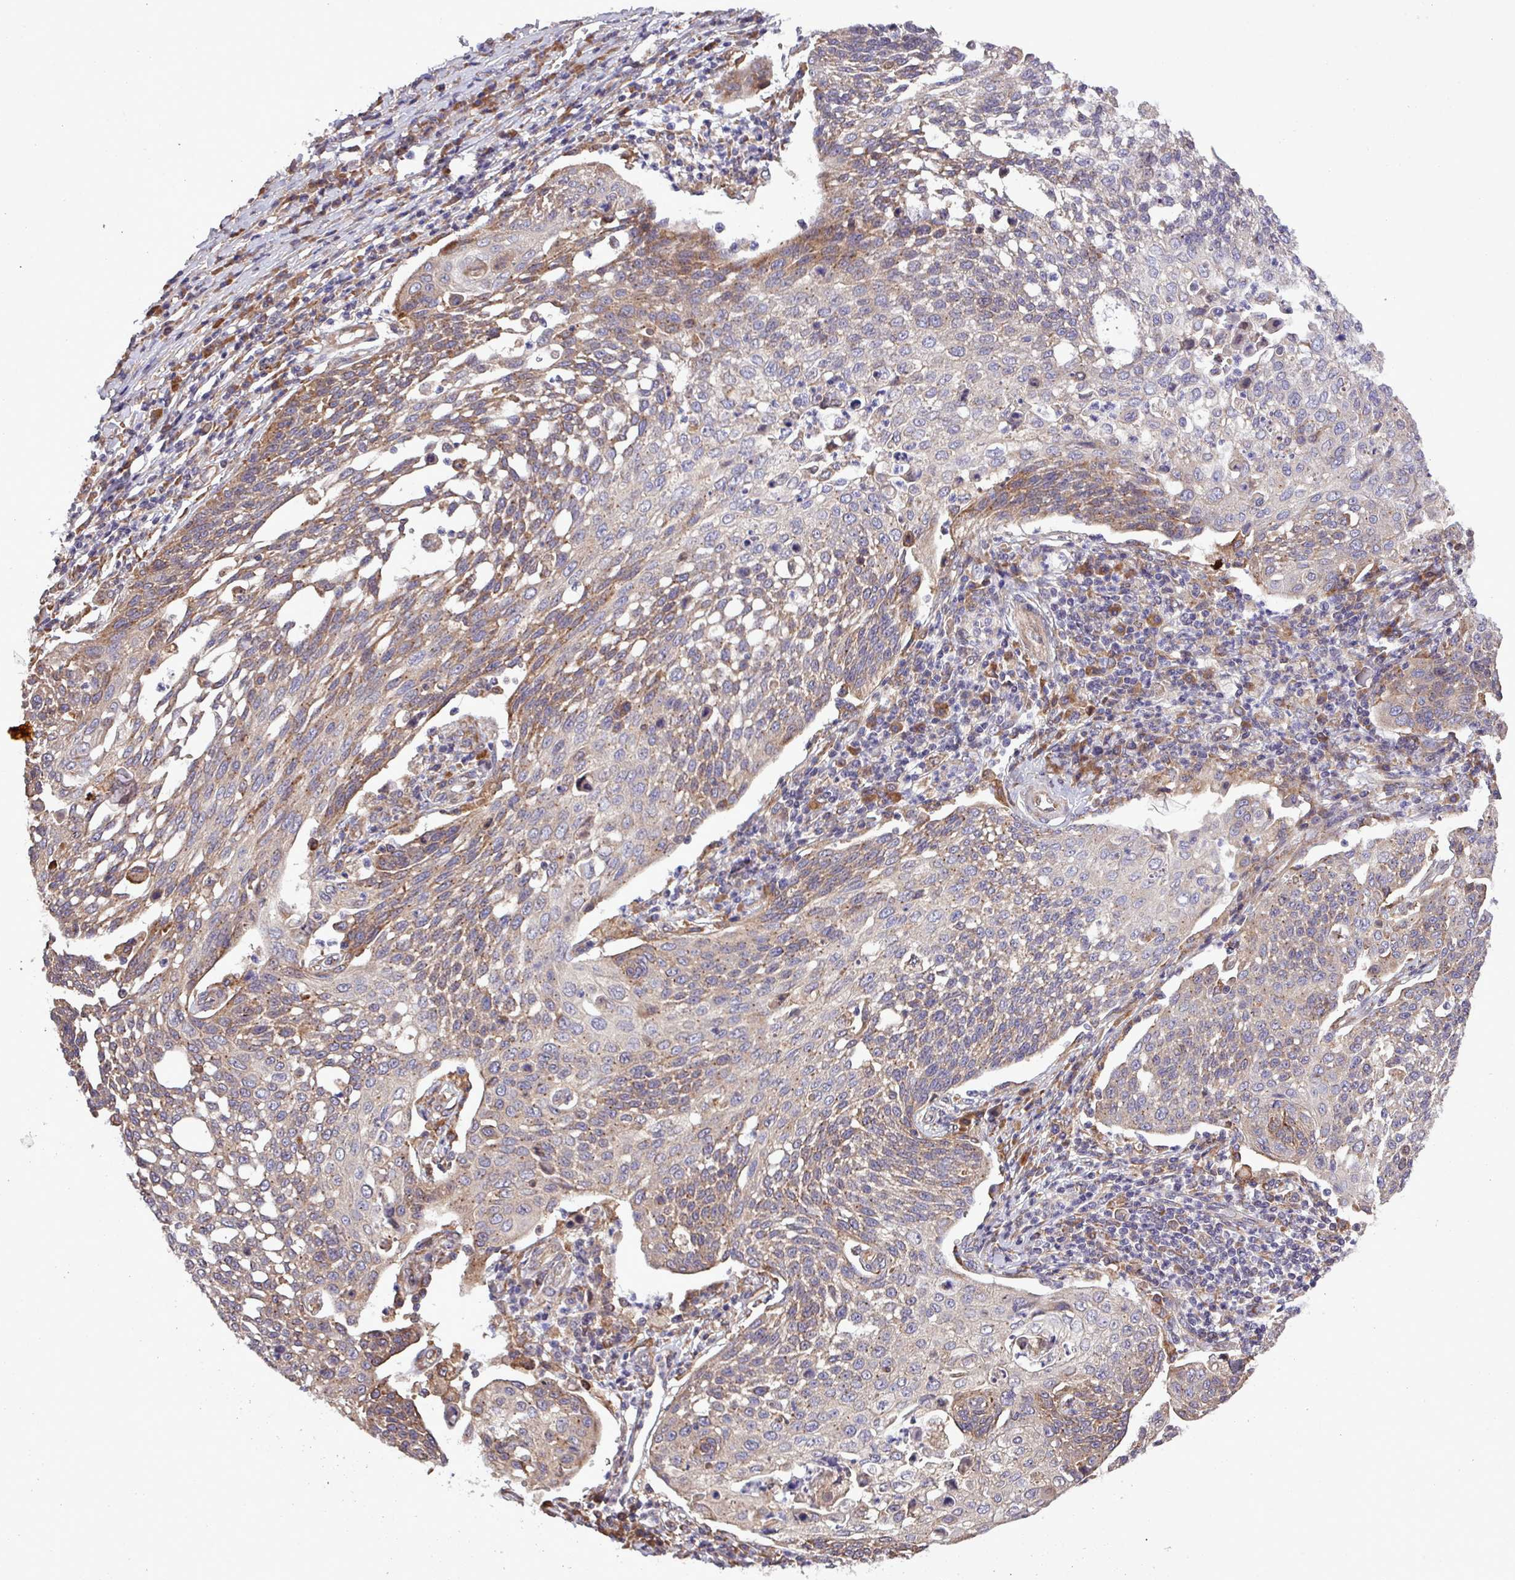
{"staining": {"intensity": "moderate", "quantity": "25%-75%", "location": "cytoplasmic/membranous"}, "tissue": "cervical cancer", "cell_type": "Tumor cells", "image_type": "cancer", "snomed": [{"axis": "morphology", "description": "Squamous cell carcinoma, NOS"}, {"axis": "topography", "description": "Cervix"}], "caption": "Immunohistochemistry (IHC) staining of cervical squamous cell carcinoma, which displays medium levels of moderate cytoplasmic/membranous expression in about 25%-75% of tumor cells indicating moderate cytoplasmic/membranous protein positivity. The staining was performed using DAB (3,3'-diaminobenzidine) (brown) for protein detection and nuclei were counterstained in hematoxylin (blue).", "gene": "MEGF6", "patient": {"sex": "female", "age": 34}}